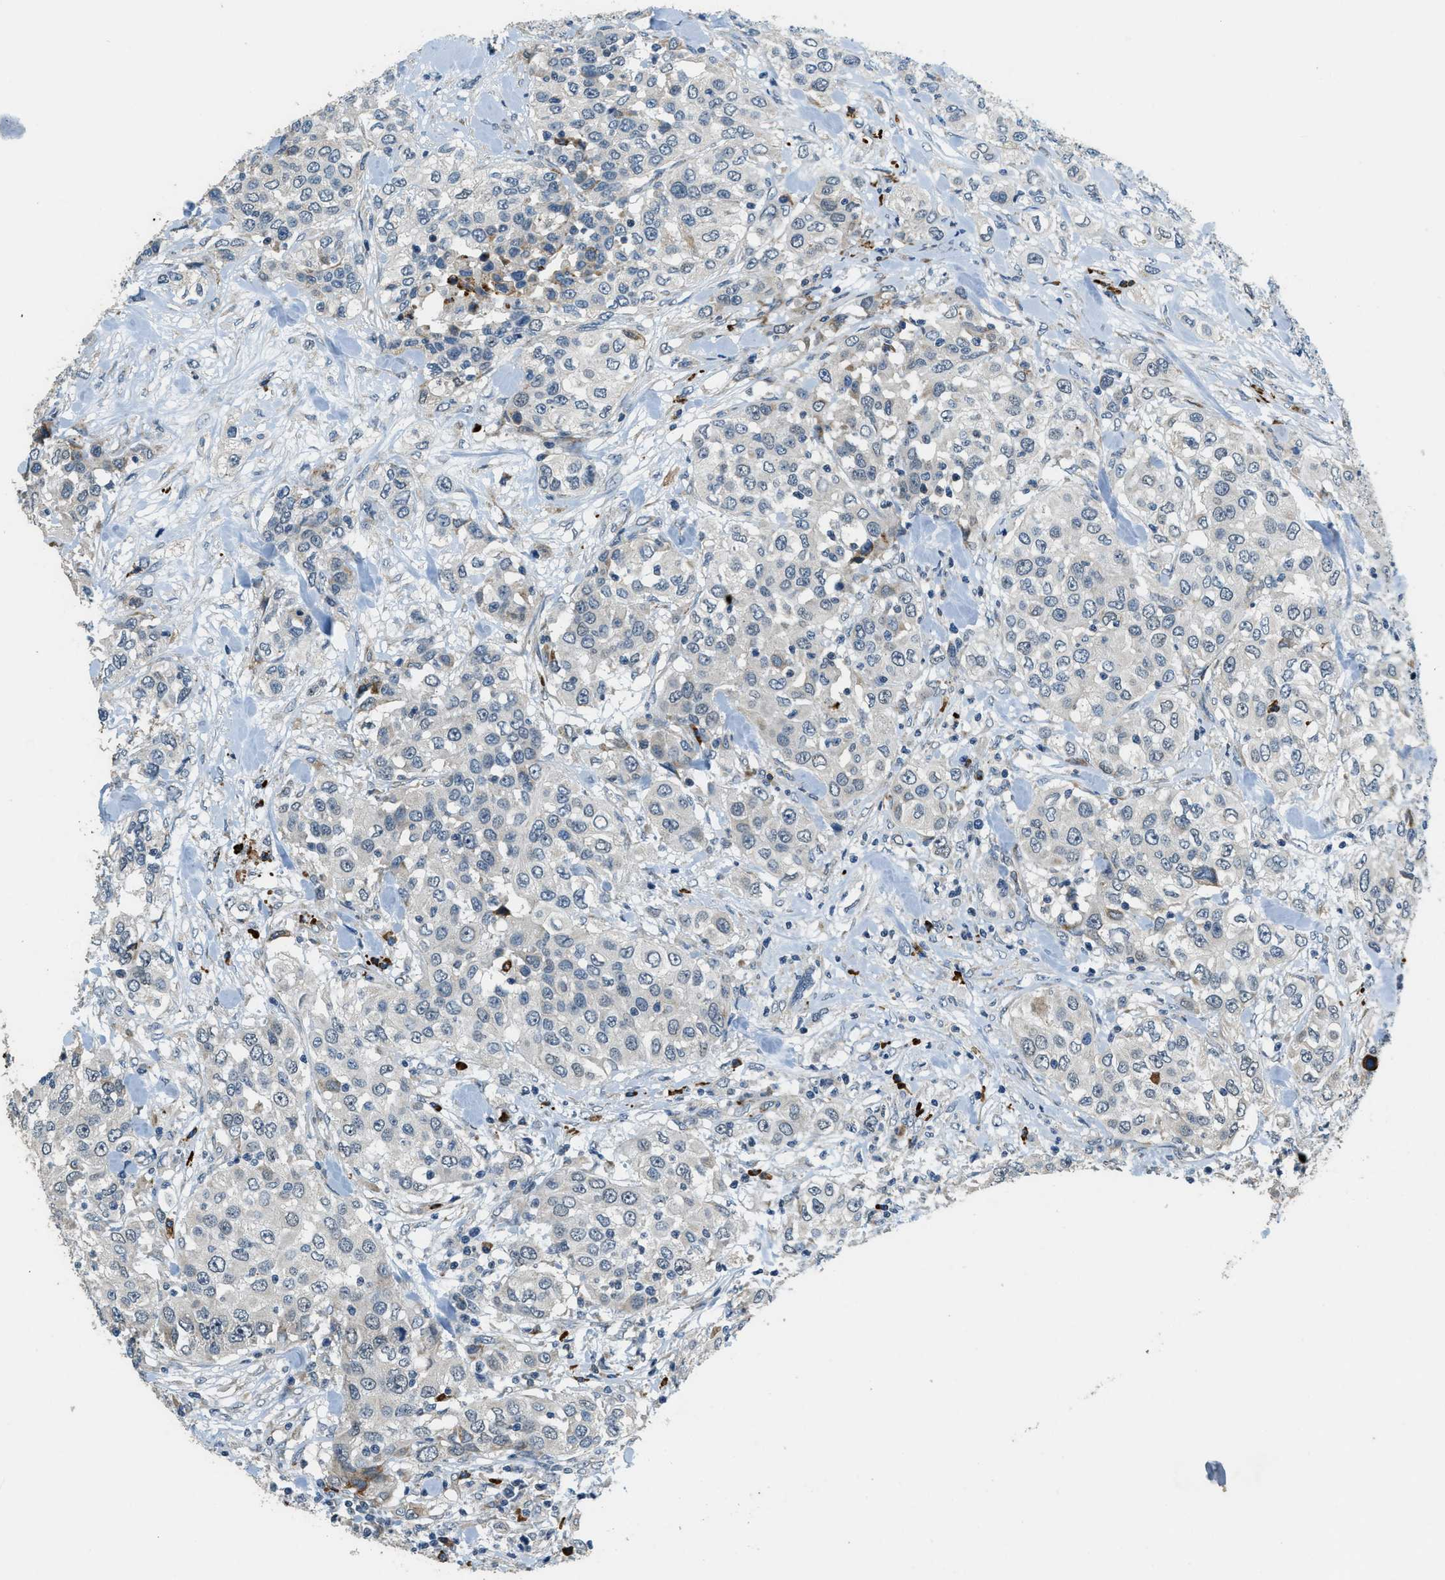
{"staining": {"intensity": "negative", "quantity": "none", "location": "none"}, "tissue": "urothelial cancer", "cell_type": "Tumor cells", "image_type": "cancer", "snomed": [{"axis": "morphology", "description": "Urothelial carcinoma, High grade"}, {"axis": "topography", "description": "Urinary bladder"}], "caption": "Tumor cells are negative for brown protein staining in urothelial cancer. (Immunohistochemistry, brightfield microscopy, high magnification).", "gene": "HERC2", "patient": {"sex": "female", "age": 80}}